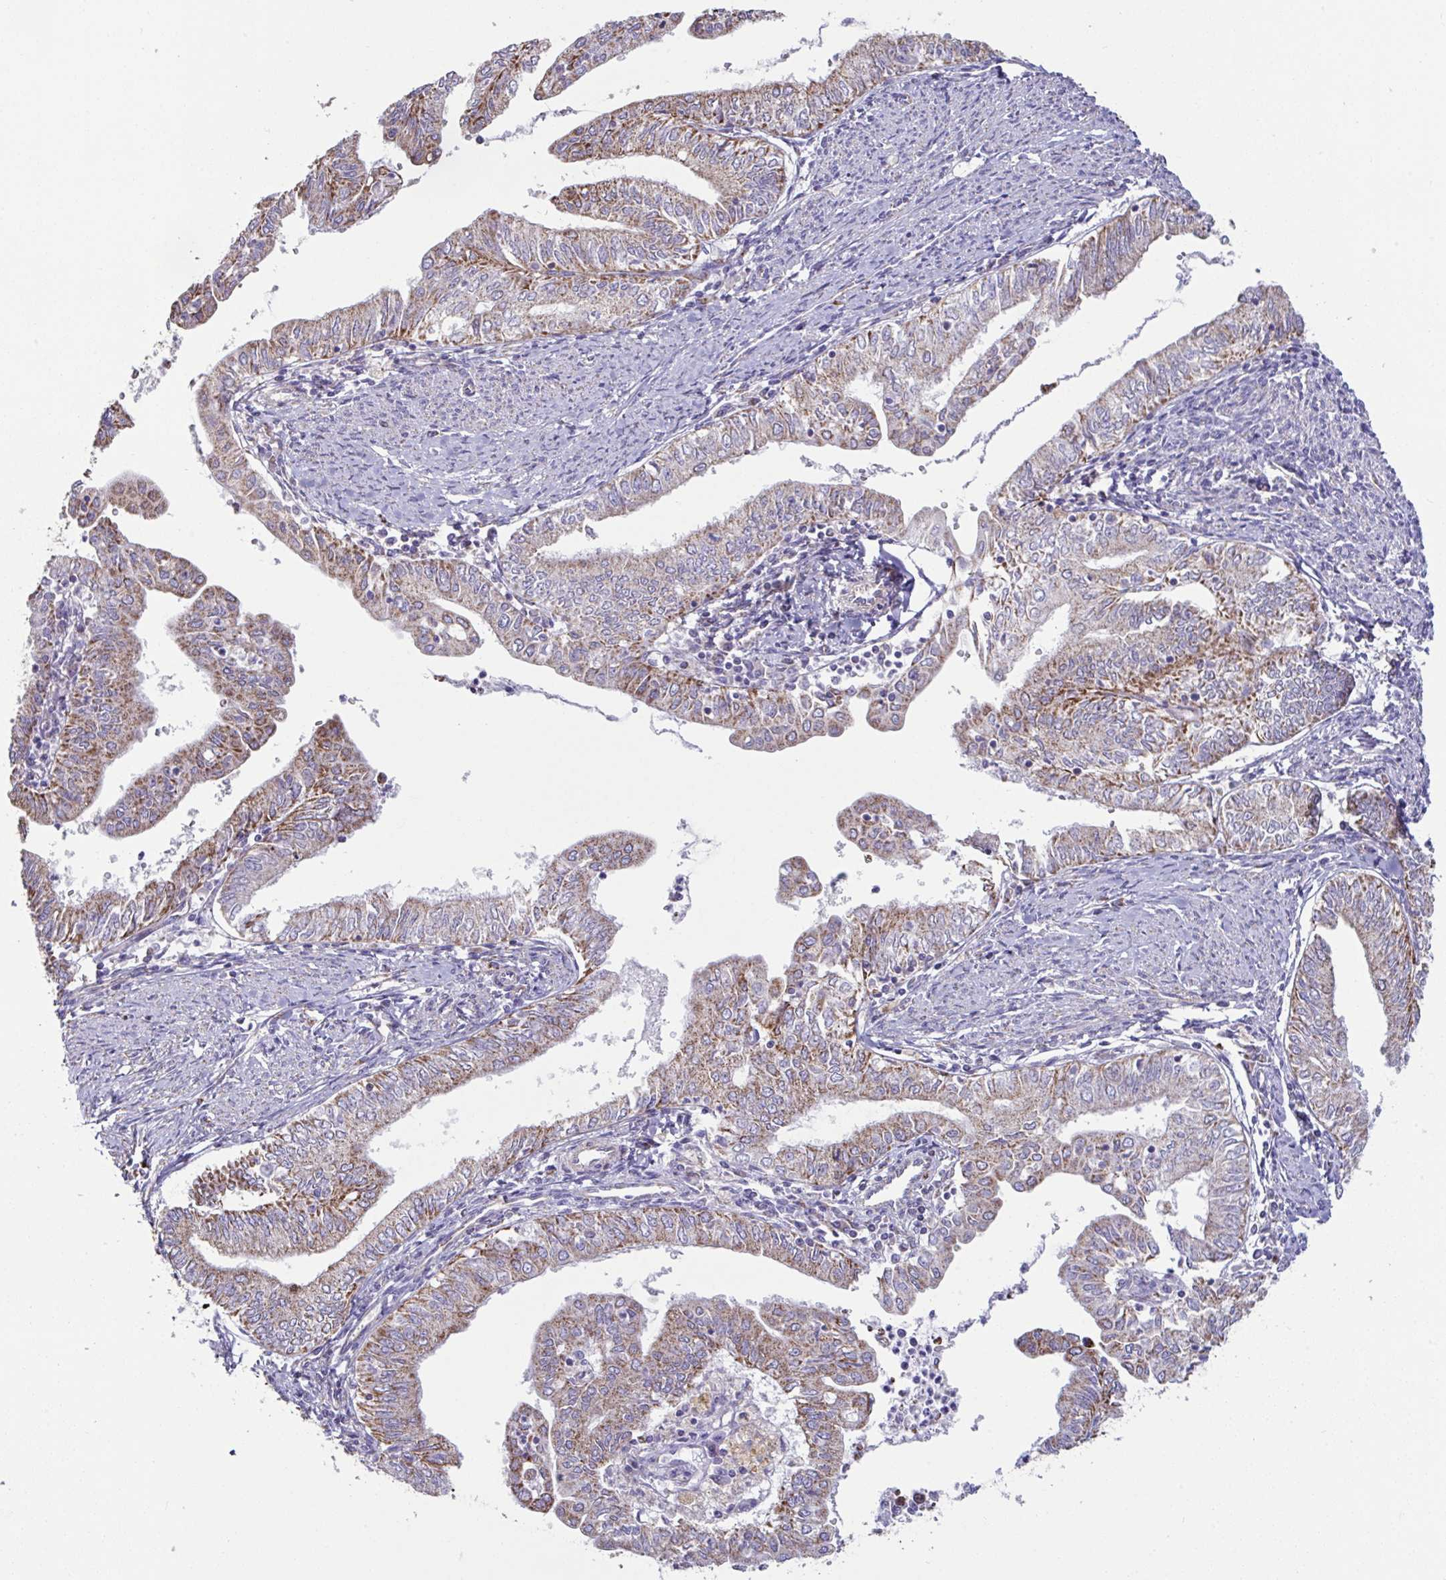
{"staining": {"intensity": "moderate", "quantity": ">75%", "location": "cytoplasmic/membranous"}, "tissue": "endometrial cancer", "cell_type": "Tumor cells", "image_type": "cancer", "snomed": [{"axis": "morphology", "description": "Adenocarcinoma, NOS"}, {"axis": "topography", "description": "Endometrium"}], "caption": "Moderate cytoplasmic/membranous staining for a protein is appreciated in approximately >75% of tumor cells of adenocarcinoma (endometrial) using IHC.", "gene": "DOK7", "patient": {"sex": "female", "age": 66}}